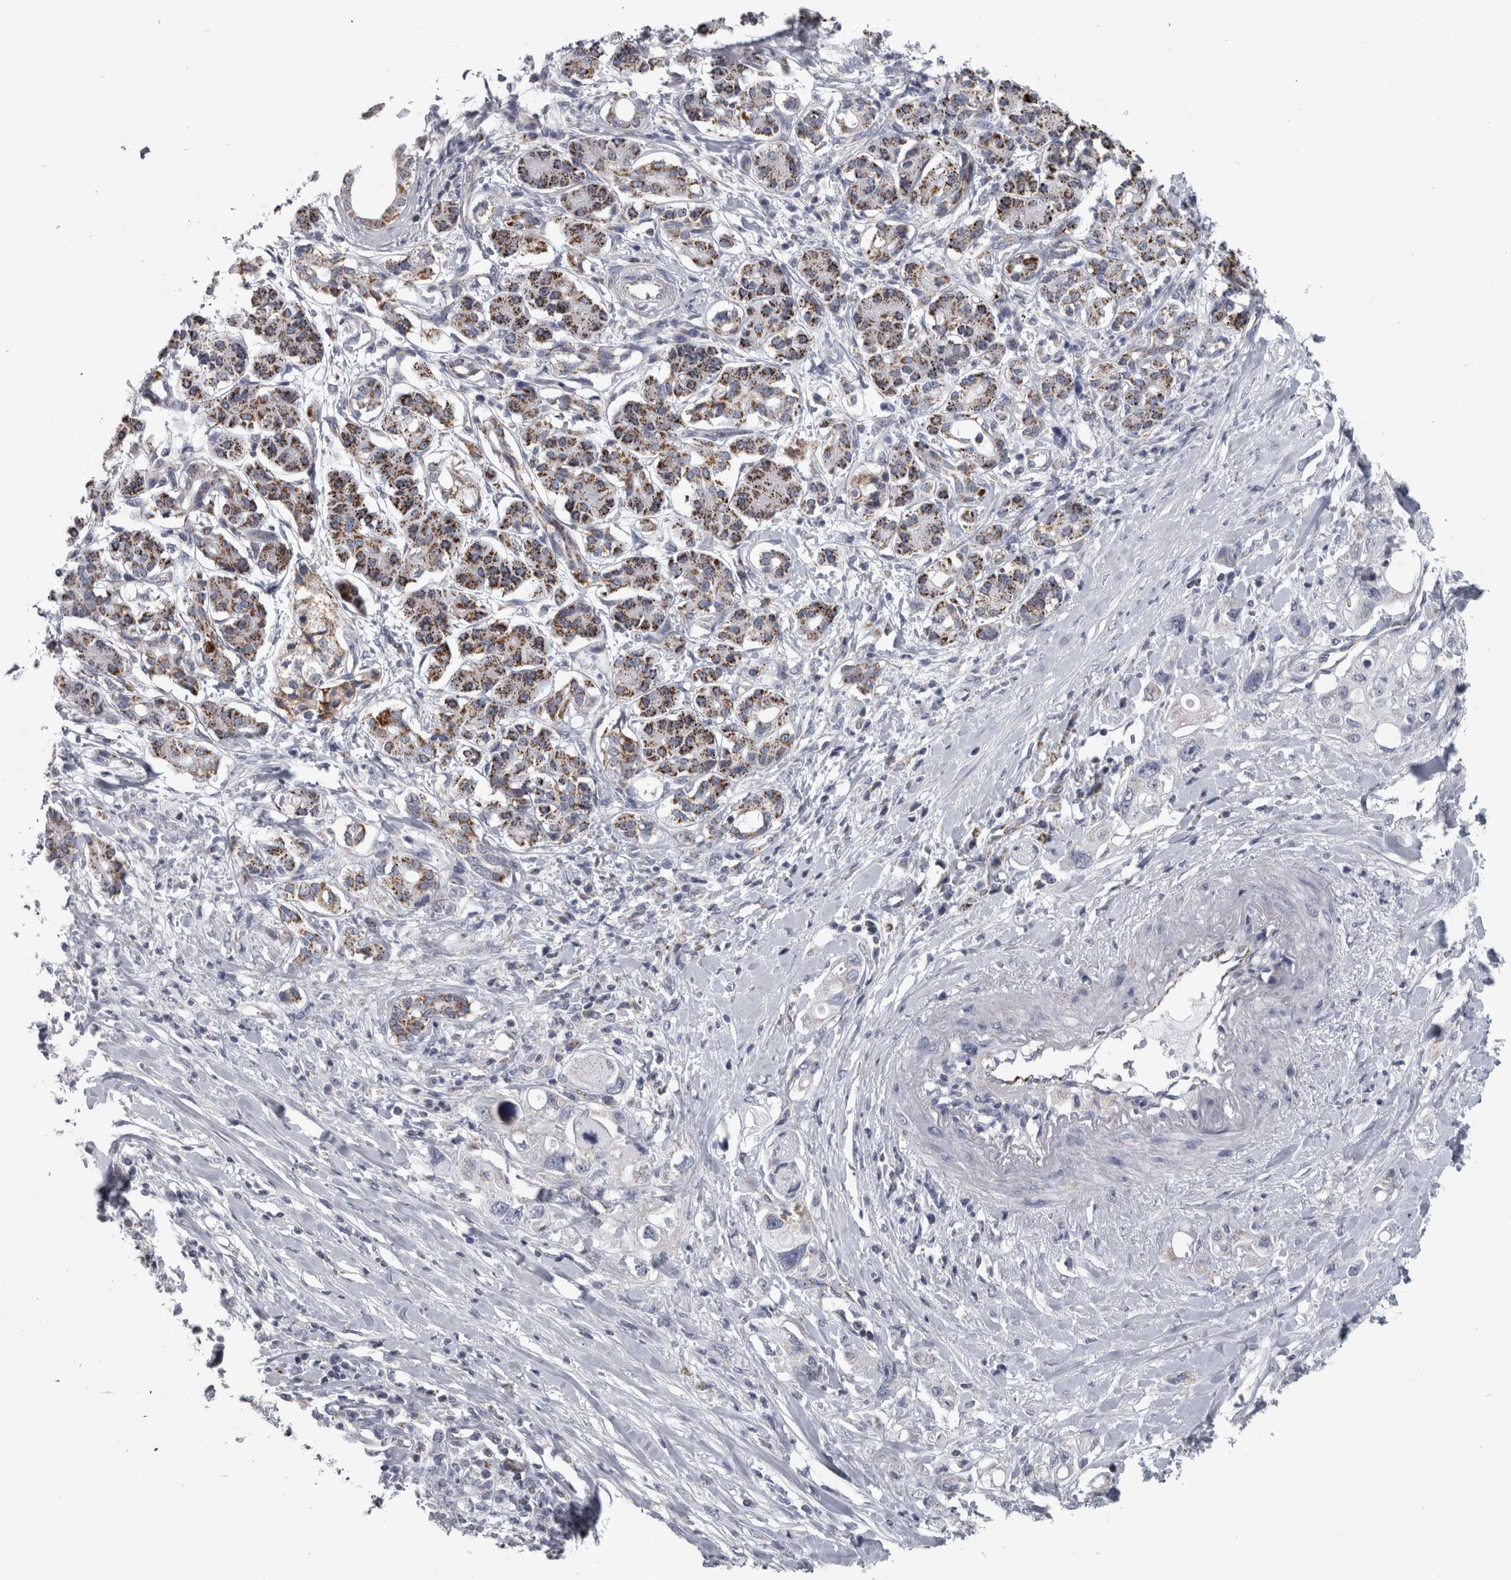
{"staining": {"intensity": "negative", "quantity": "none", "location": "none"}, "tissue": "pancreatic cancer", "cell_type": "Tumor cells", "image_type": "cancer", "snomed": [{"axis": "morphology", "description": "Adenocarcinoma, NOS"}, {"axis": "topography", "description": "Pancreas"}], "caption": "Pancreatic adenocarcinoma was stained to show a protein in brown. There is no significant expression in tumor cells. Nuclei are stained in blue.", "gene": "DBT", "patient": {"sex": "female", "age": 56}}